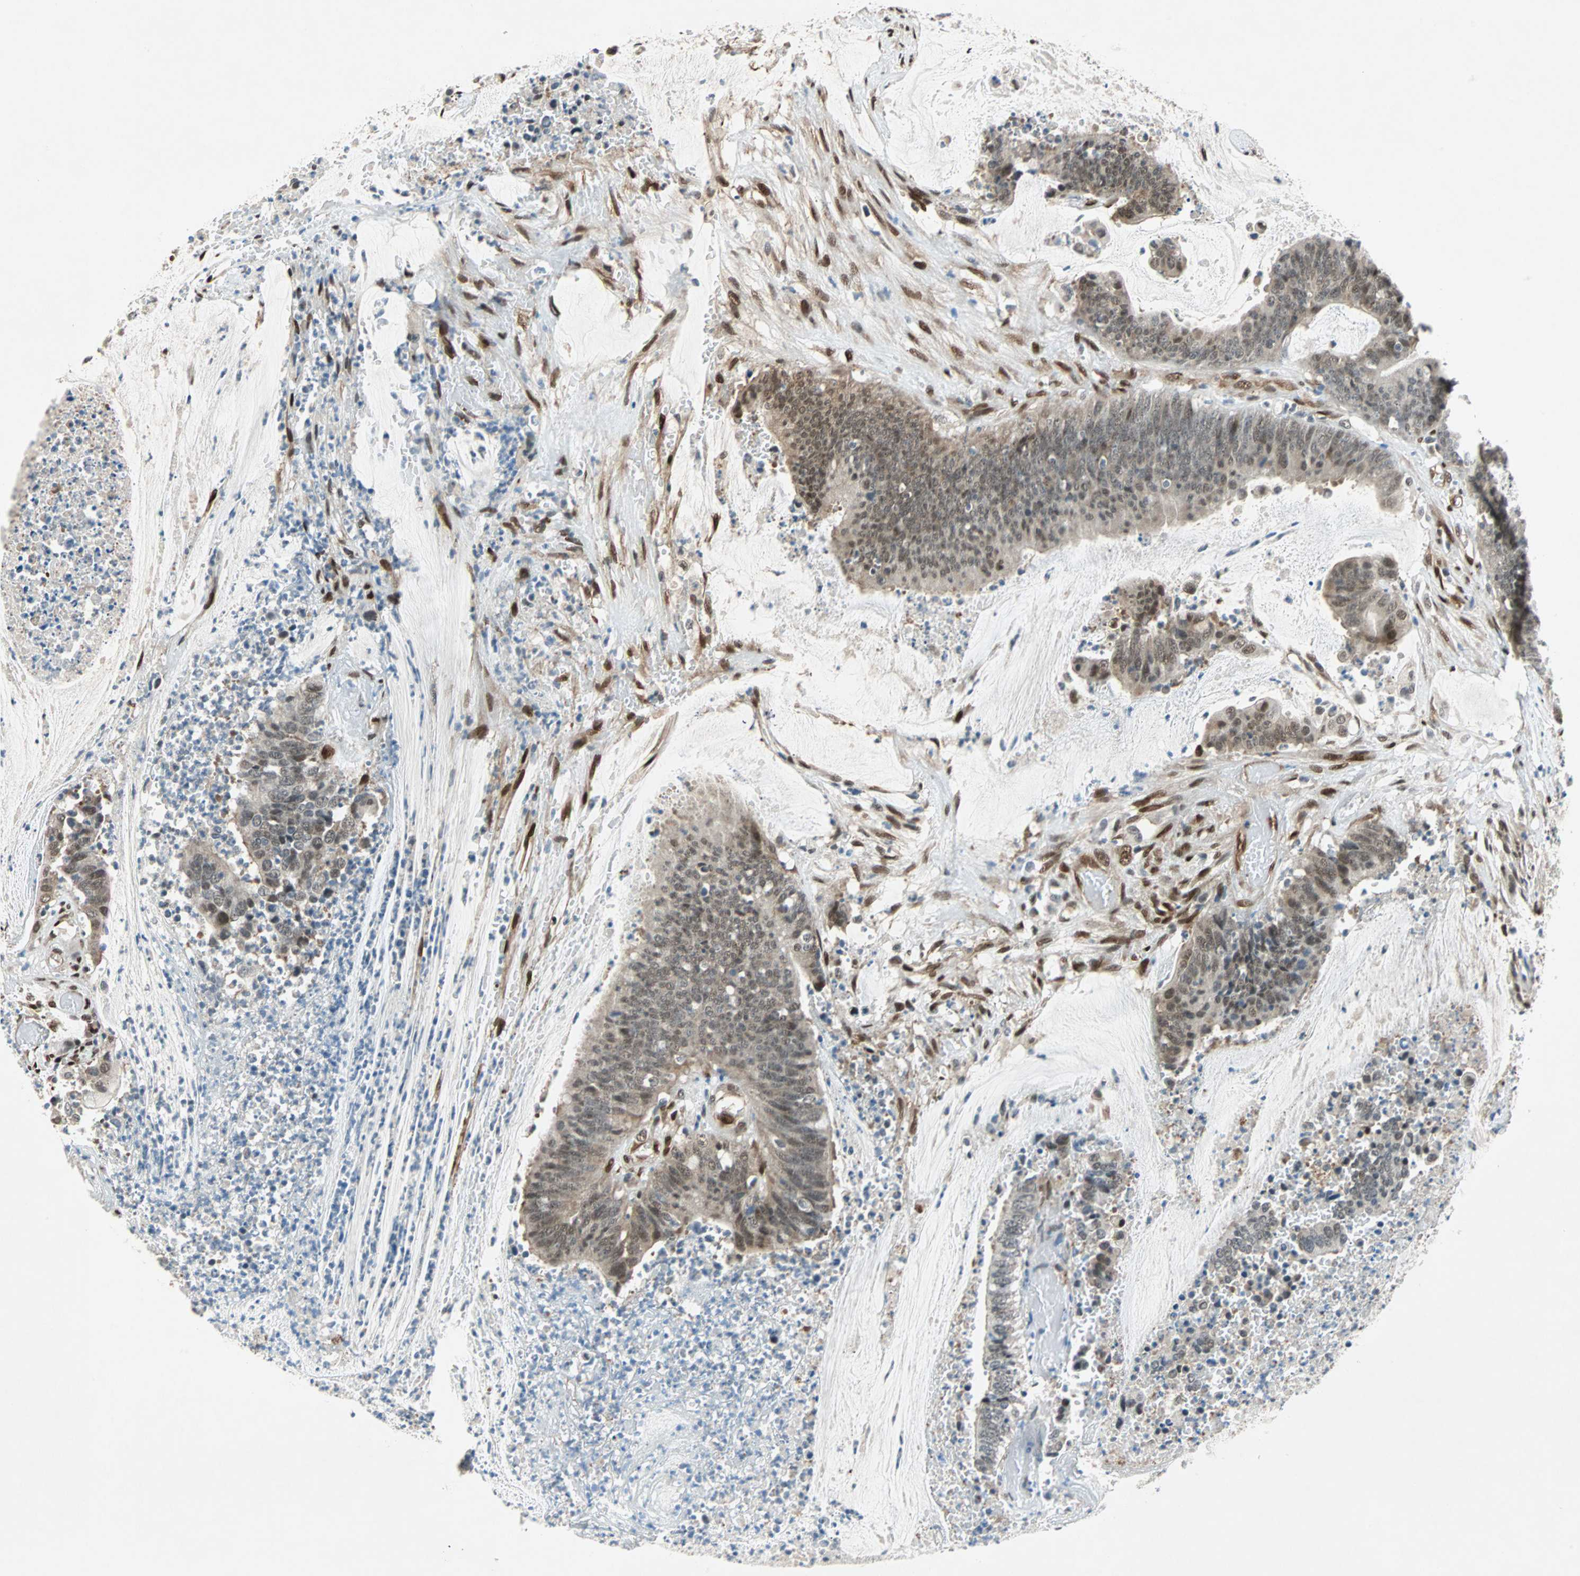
{"staining": {"intensity": "weak", "quantity": ">75%", "location": "cytoplasmic/membranous,nuclear"}, "tissue": "colorectal cancer", "cell_type": "Tumor cells", "image_type": "cancer", "snomed": [{"axis": "morphology", "description": "Adenocarcinoma, NOS"}, {"axis": "topography", "description": "Rectum"}], "caption": "This micrograph reveals immunohistochemistry (IHC) staining of adenocarcinoma (colorectal), with low weak cytoplasmic/membranous and nuclear expression in approximately >75% of tumor cells.", "gene": "WWTR1", "patient": {"sex": "female", "age": 66}}